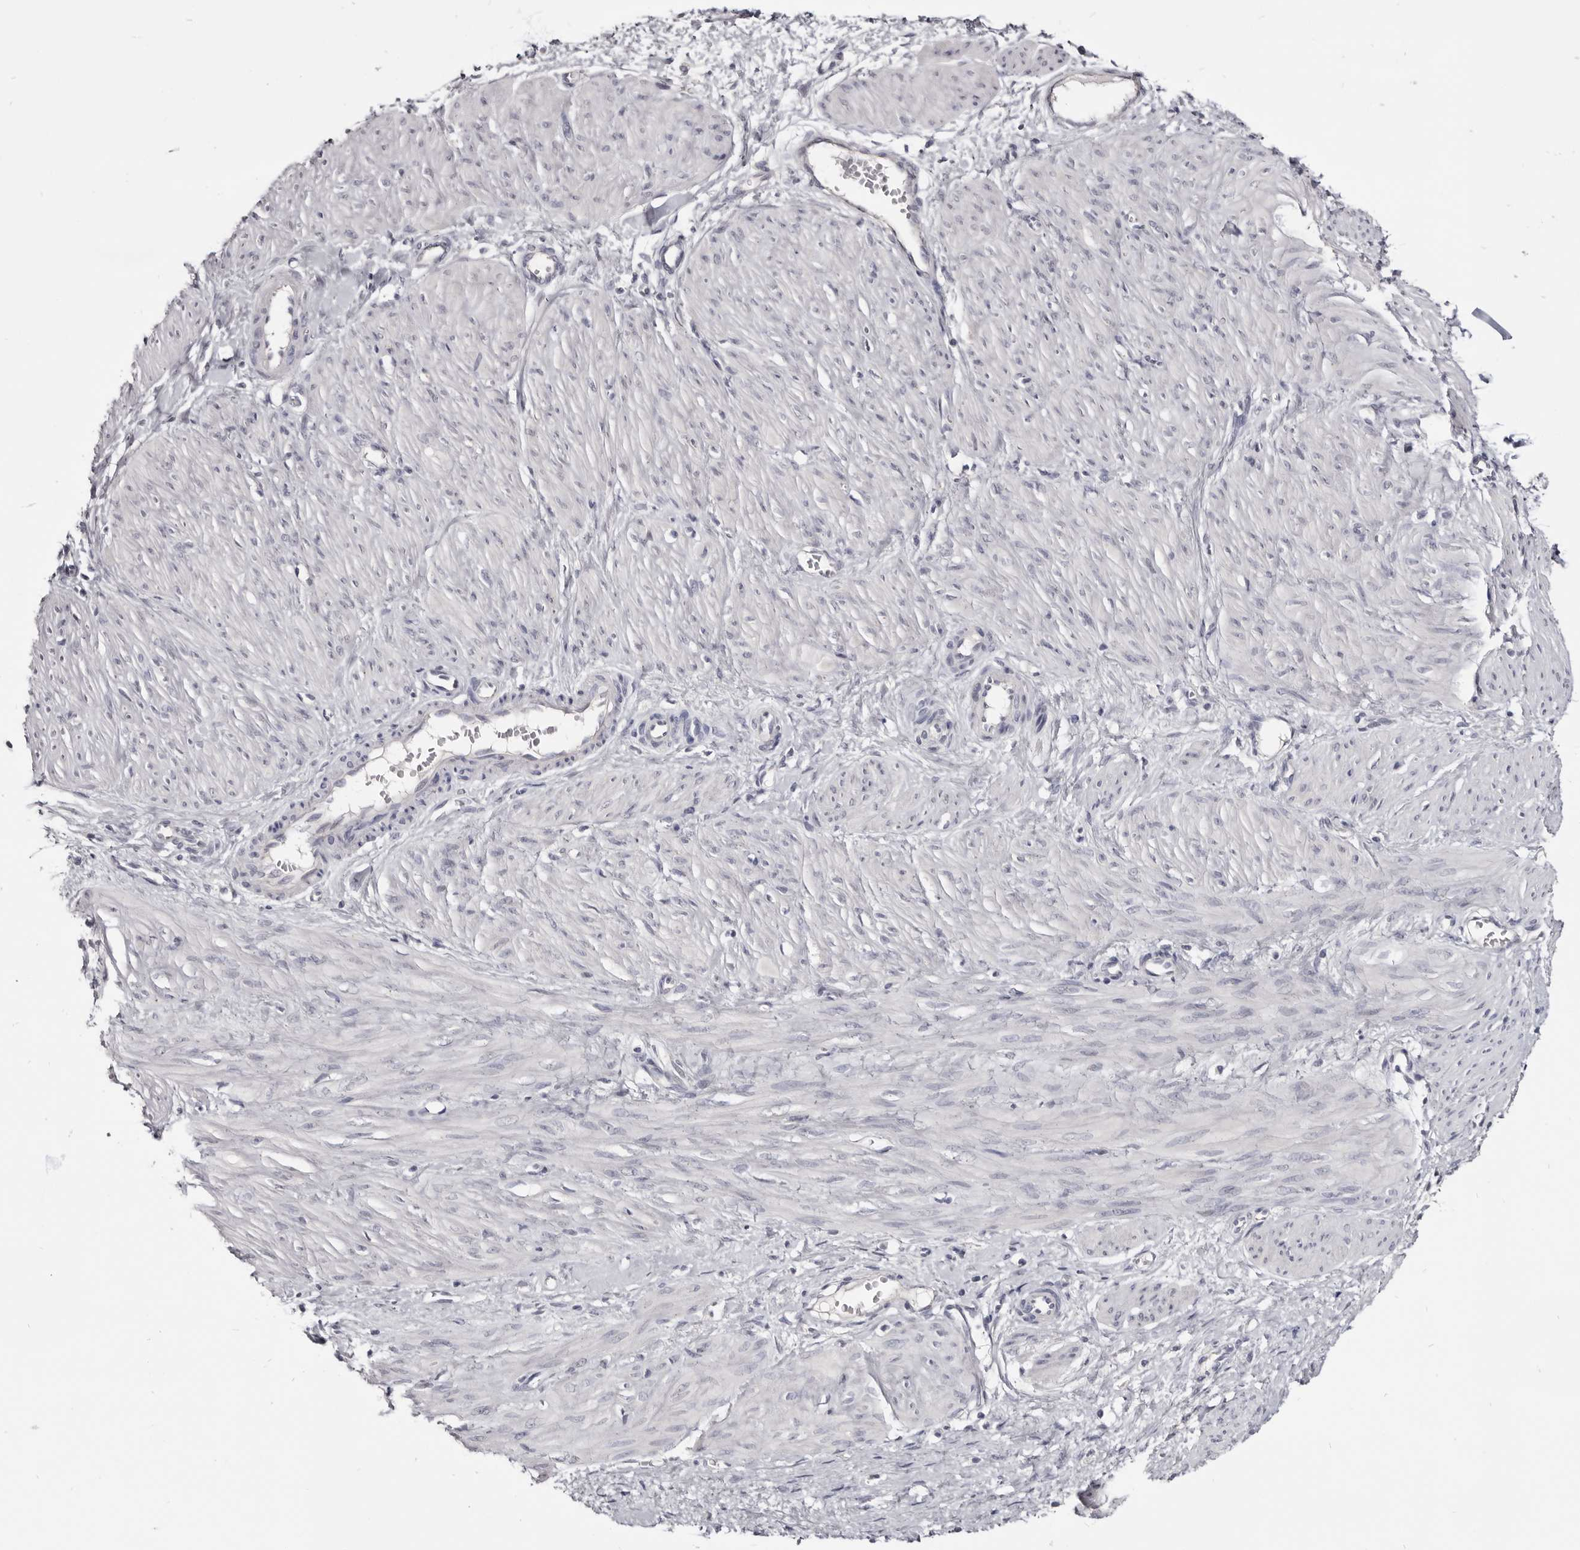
{"staining": {"intensity": "negative", "quantity": "none", "location": "none"}, "tissue": "smooth muscle", "cell_type": "Smooth muscle cells", "image_type": "normal", "snomed": [{"axis": "morphology", "description": "Normal tissue, NOS"}, {"axis": "topography", "description": "Endometrium"}], "caption": "DAB (3,3'-diaminobenzidine) immunohistochemical staining of normal human smooth muscle reveals no significant expression in smooth muscle cells.", "gene": "CGN", "patient": {"sex": "female", "age": 33}}